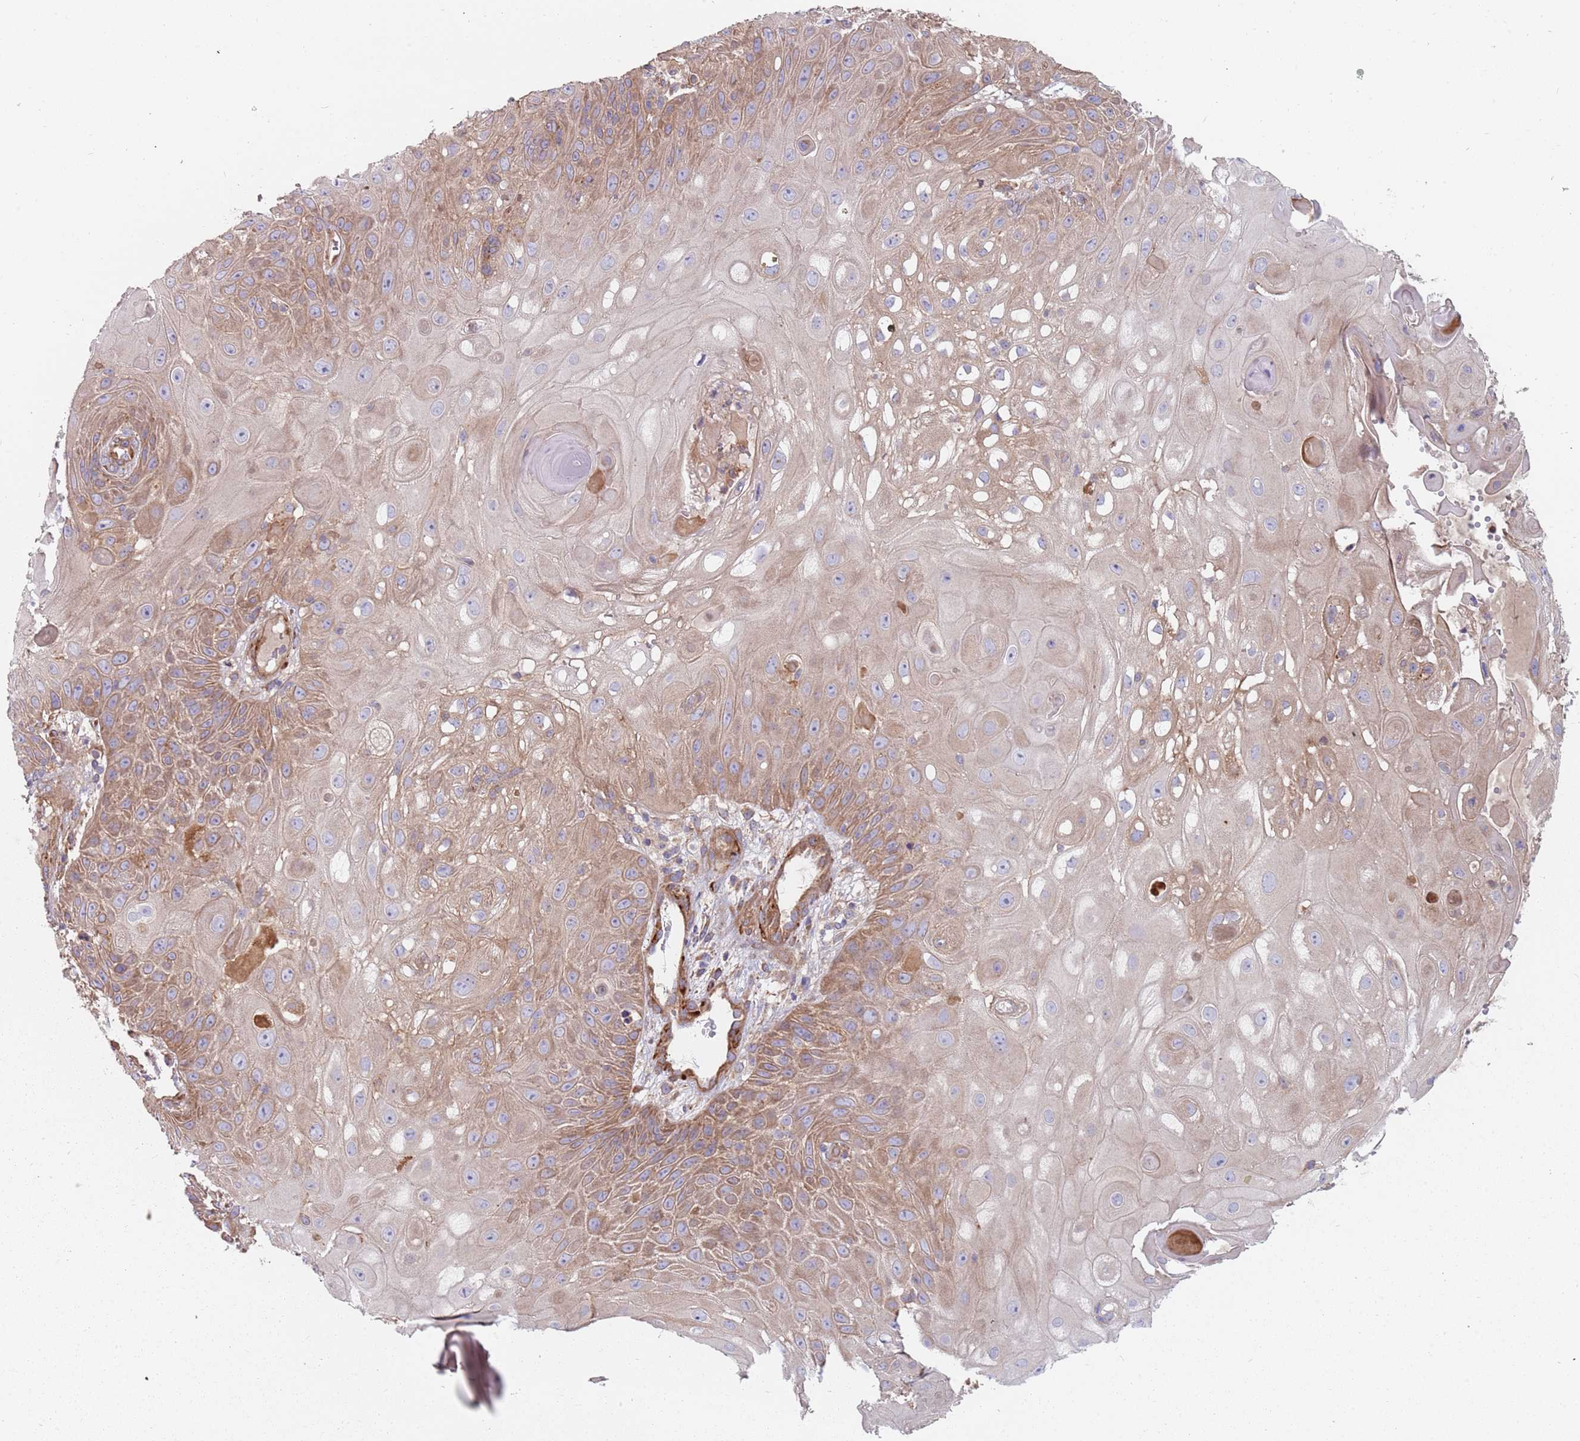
{"staining": {"intensity": "moderate", "quantity": "25%-75%", "location": "cytoplasmic/membranous"}, "tissue": "skin cancer", "cell_type": "Tumor cells", "image_type": "cancer", "snomed": [{"axis": "morphology", "description": "Normal tissue, NOS"}, {"axis": "morphology", "description": "Squamous cell carcinoma, NOS"}, {"axis": "topography", "description": "Skin"}, {"axis": "topography", "description": "Cartilage tissue"}], "caption": "Tumor cells reveal medium levels of moderate cytoplasmic/membranous expression in approximately 25%-75% of cells in skin squamous cell carcinoma. (DAB (3,3'-diaminobenzidine) IHC with brightfield microscopy, high magnification).", "gene": "SPDL1", "patient": {"sex": "female", "age": 79}}